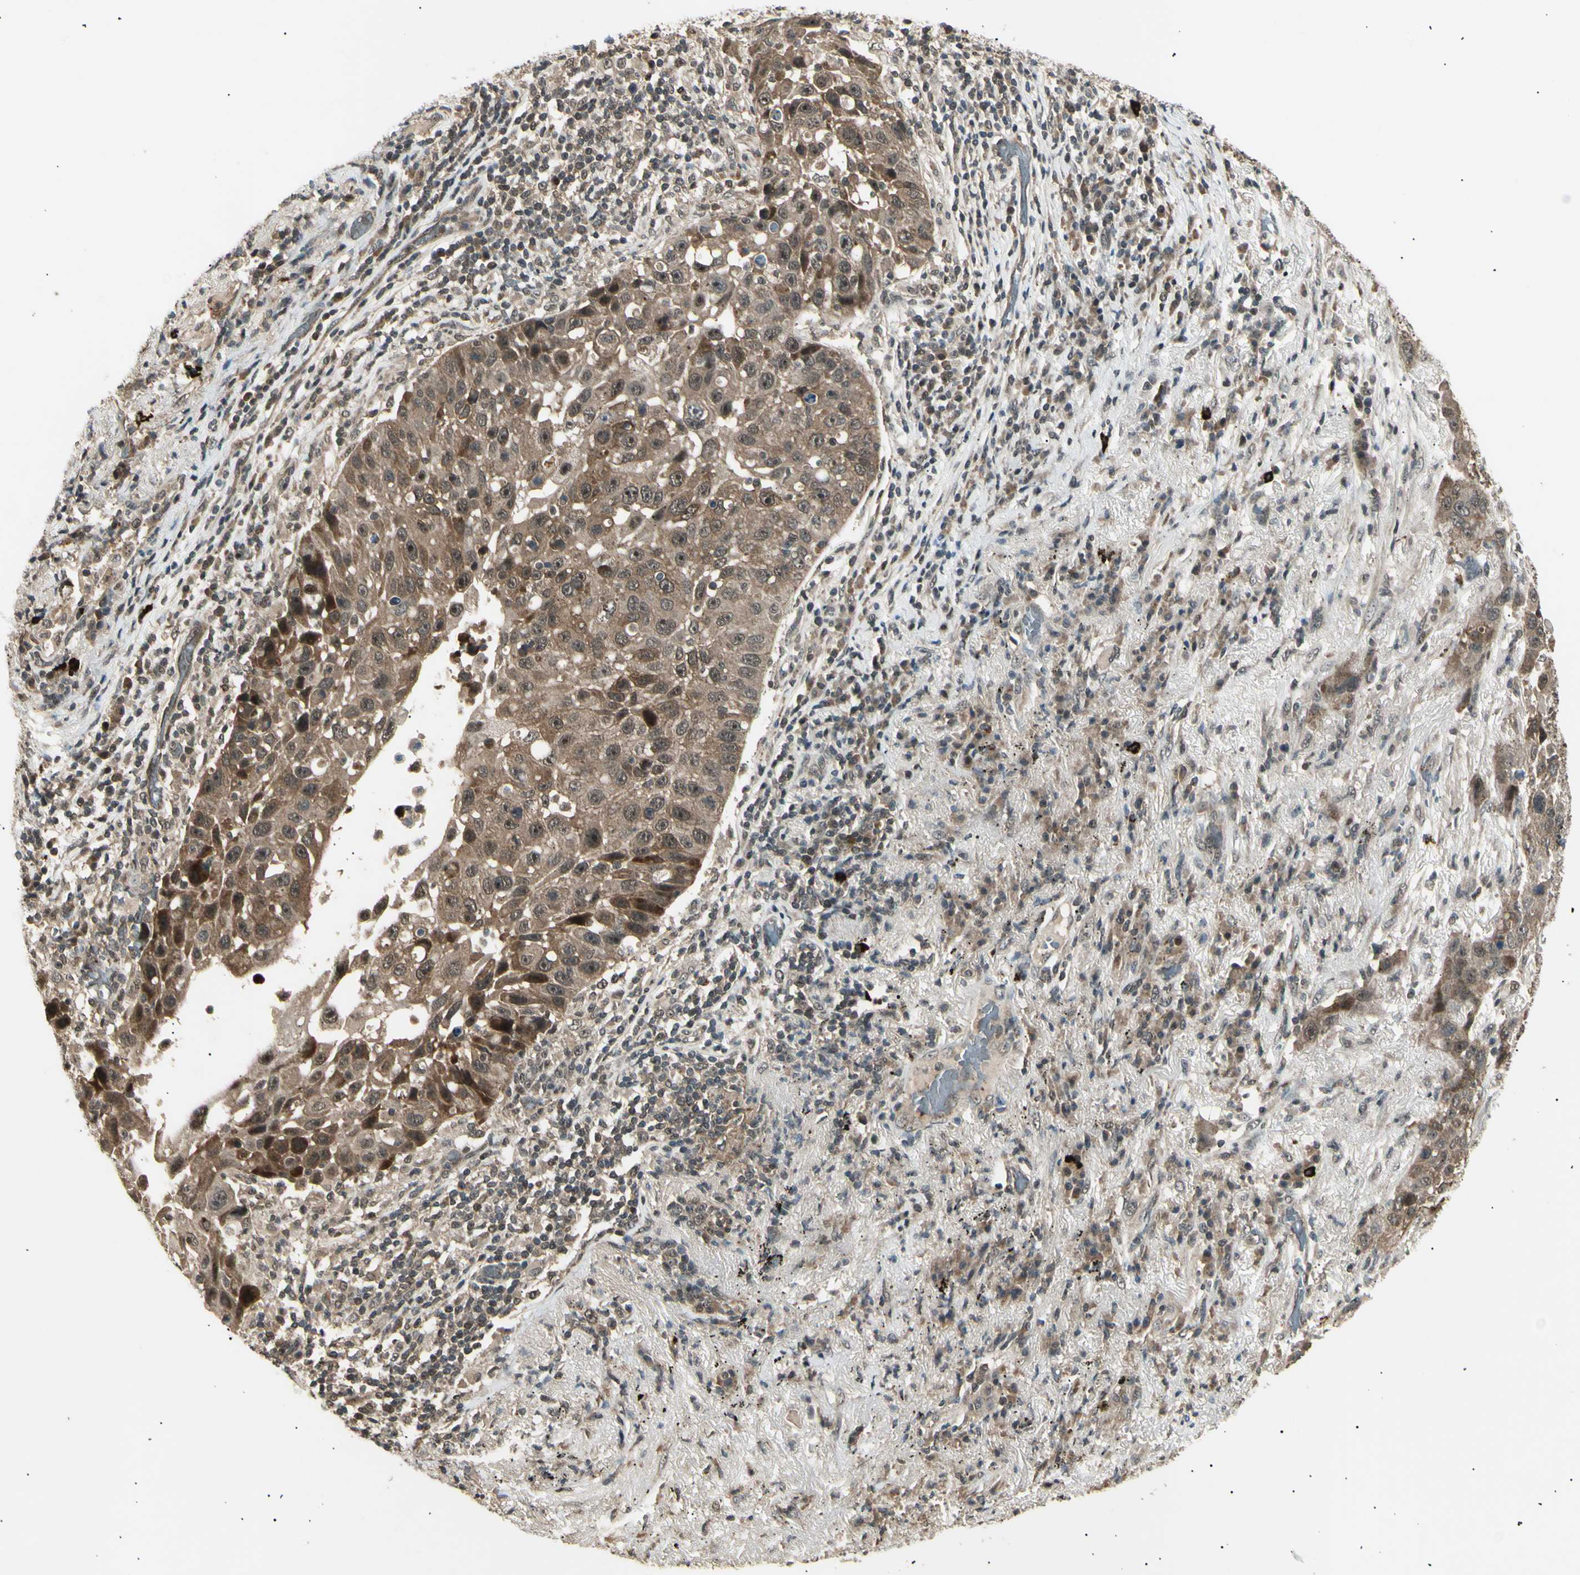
{"staining": {"intensity": "moderate", "quantity": ">75%", "location": "cytoplasmic/membranous,nuclear"}, "tissue": "lung cancer", "cell_type": "Tumor cells", "image_type": "cancer", "snomed": [{"axis": "morphology", "description": "Squamous cell carcinoma, NOS"}, {"axis": "topography", "description": "Lung"}], "caption": "A micrograph of human lung squamous cell carcinoma stained for a protein reveals moderate cytoplasmic/membranous and nuclear brown staining in tumor cells.", "gene": "NUAK2", "patient": {"sex": "male", "age": 57}}